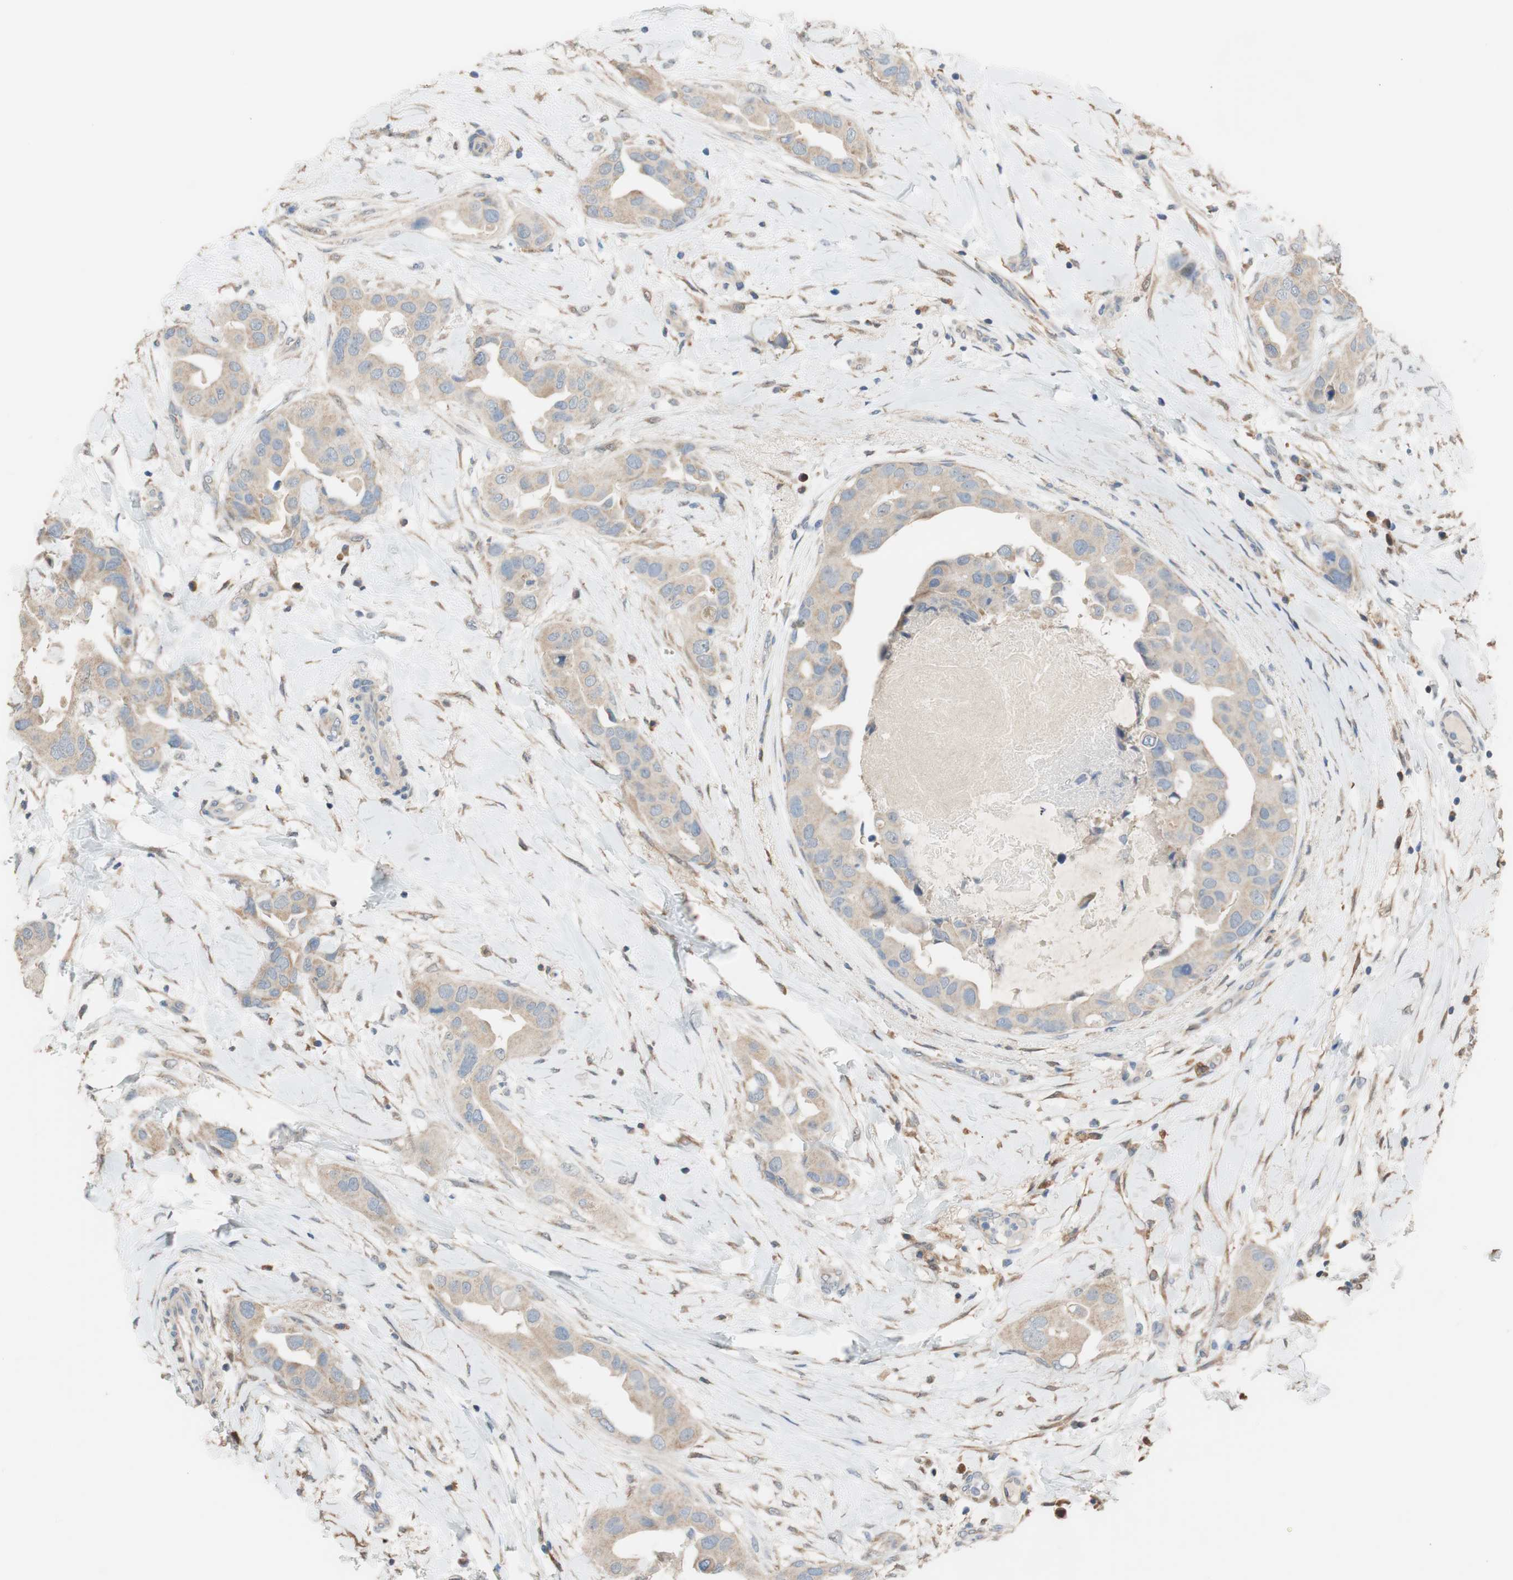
{"staining": {"intensity": "moderate", "quantity": ">75%", "location": "cytoplasmic/membranous"}, "tissue": "breast cancer", "cell_type": "Tumor cells", "image_type": "cancer", "snomed": [{"axis": "morphology", "description": "Duct carcinoma"}, {"axis": "topography", "description": "Breast"}], "caption": "Human breast cancer (intraductal carcinoma) stained for a protein (brown) reveals moderate cytoplasmic/membranous positive positivity in approximately >75% of tumor cells.", "gene": "ALDH1A2", "patient": {"sex": "female", "age": 40}}